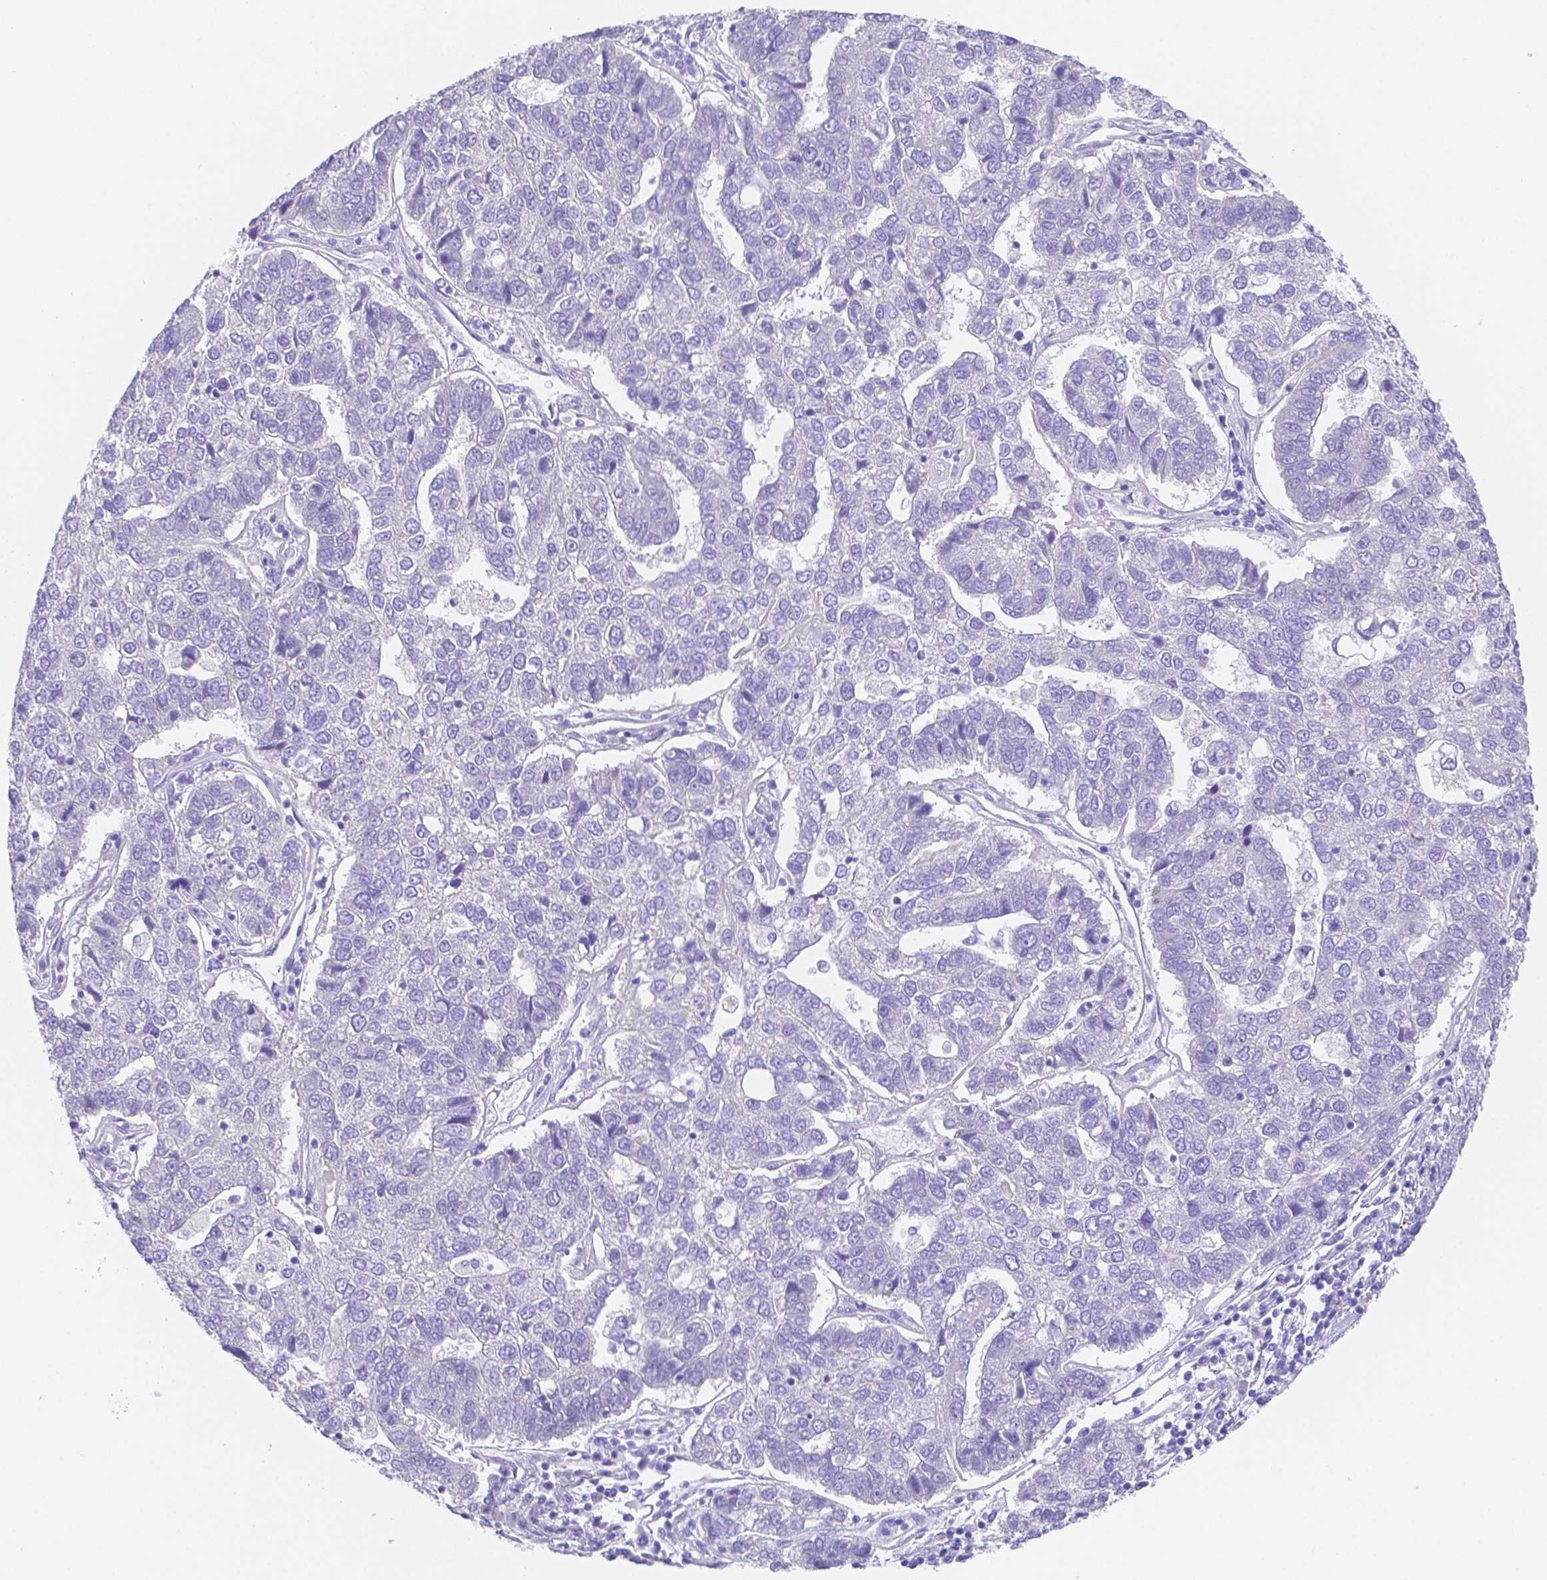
{"staining": {"intensity": "negative", "quantity": "none", "location": "none"}, "tissue": "pancreatic cancer", "cell_type": "Tumor cells", "image_type": "cancer", "snomed": [{"axis": "morphology", "description": "Adenocarcinoma, NOS"}, {"axis": "topography", "description": "Pancreas"}], "caption": "The photomicrograph demonstrates no significant expression in tumor cells of pancreatic adenocarcinoma.", "gene": "ZG16B", "patient": {"sex": "female", "age": 61}}